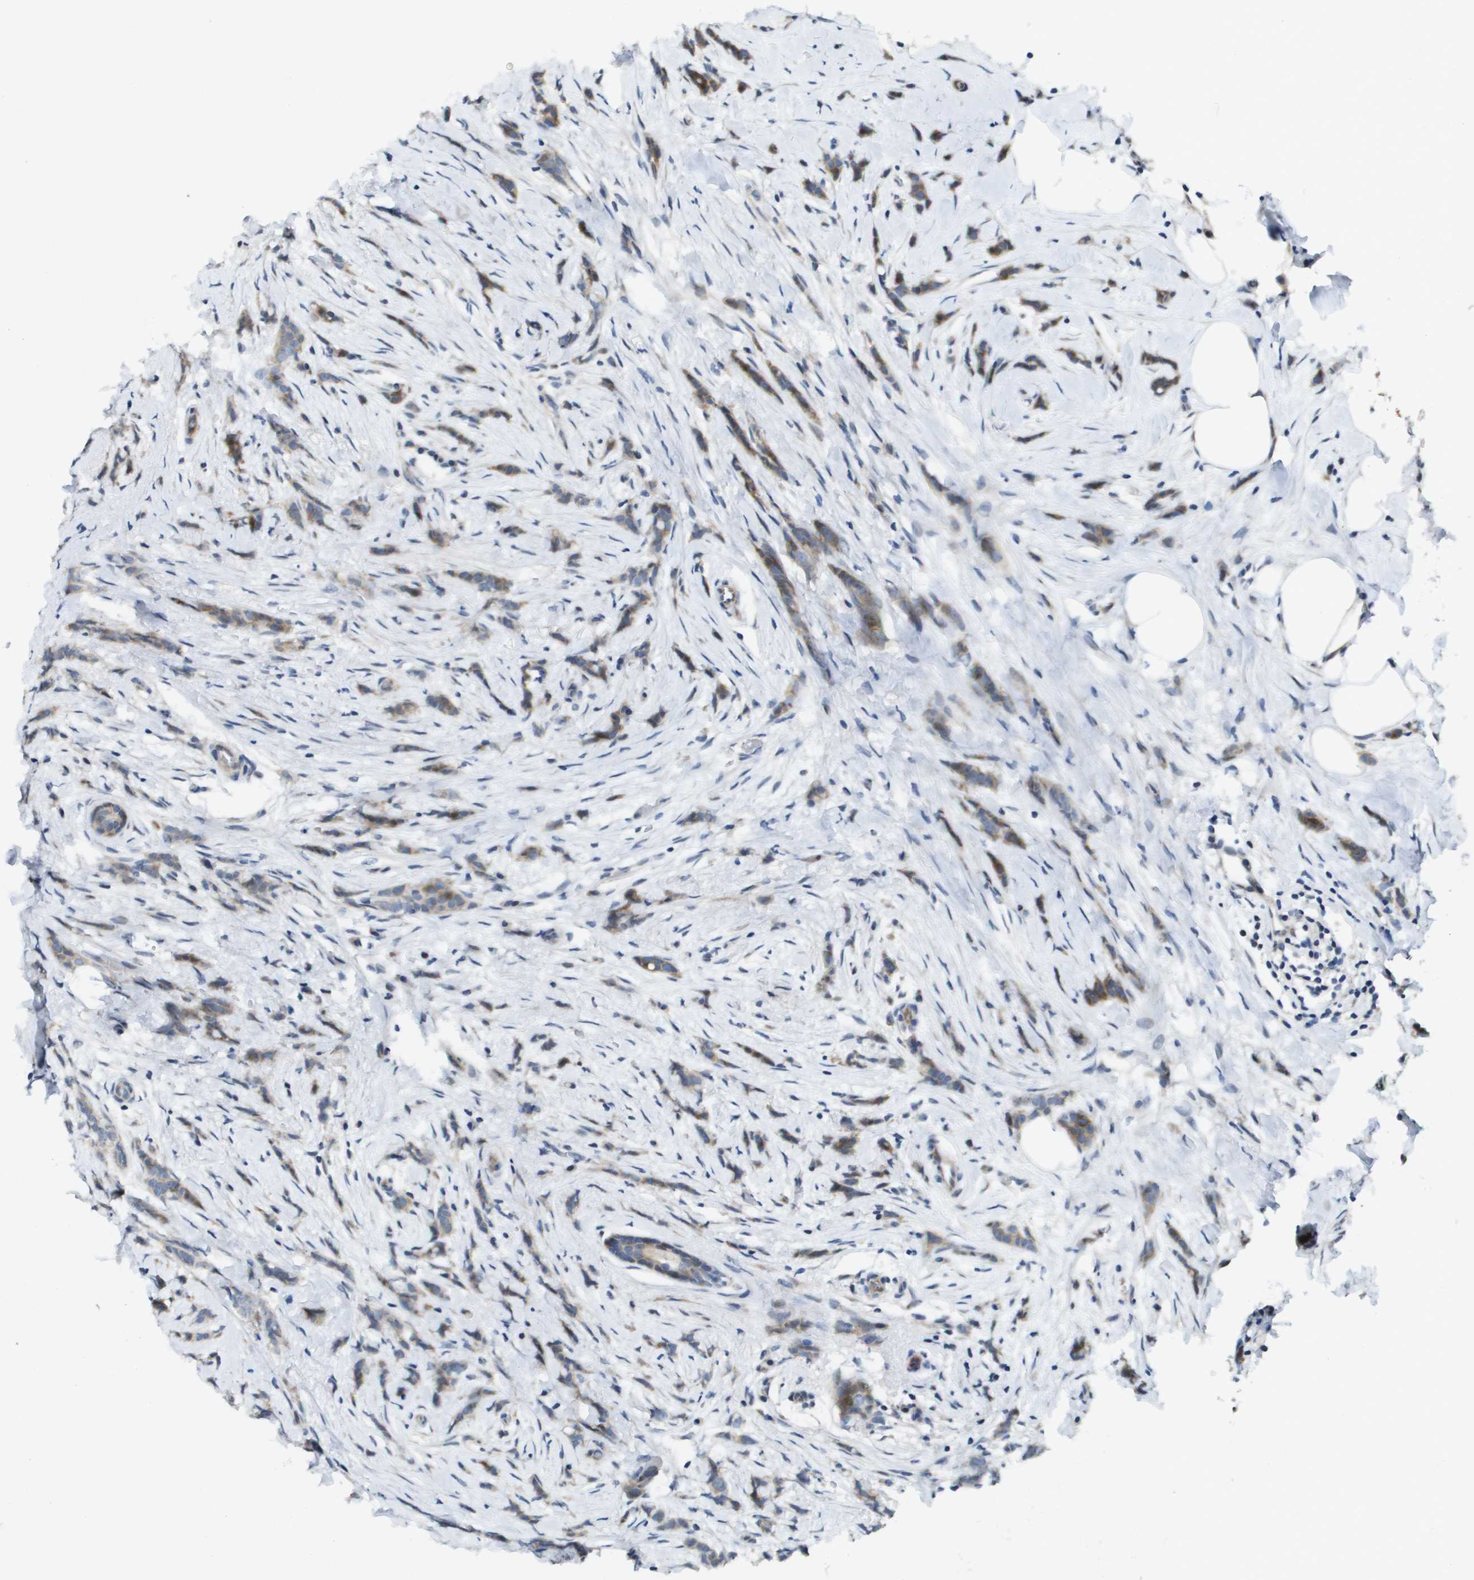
{"staining": {"intensity": "moderate", "quantity": ">75%", "location": "cytoplasmic/membranous"}, "tissue": "breast cancer", "cell_type": "Tumor cells", "image_type": "cancer", "snomed": [{"axis": "morphology", "description": "Lobular carcinoma, in situ"}, {"axis": "morphology", "description": "Lobular carcinoma"}, {"axis": "topography", "description": "Breast"}], "caption": "Protein expression analysis of human lobular carcinoma in situ (breast) reveals moderate cytoplasmic/membranous positivity in approximately >75% of tumor cells. (DAB = brown stain, brightfield microscopy at high magnification).", "gene": "SCN4B", "patient": {"sex": "female", "age": 41}}